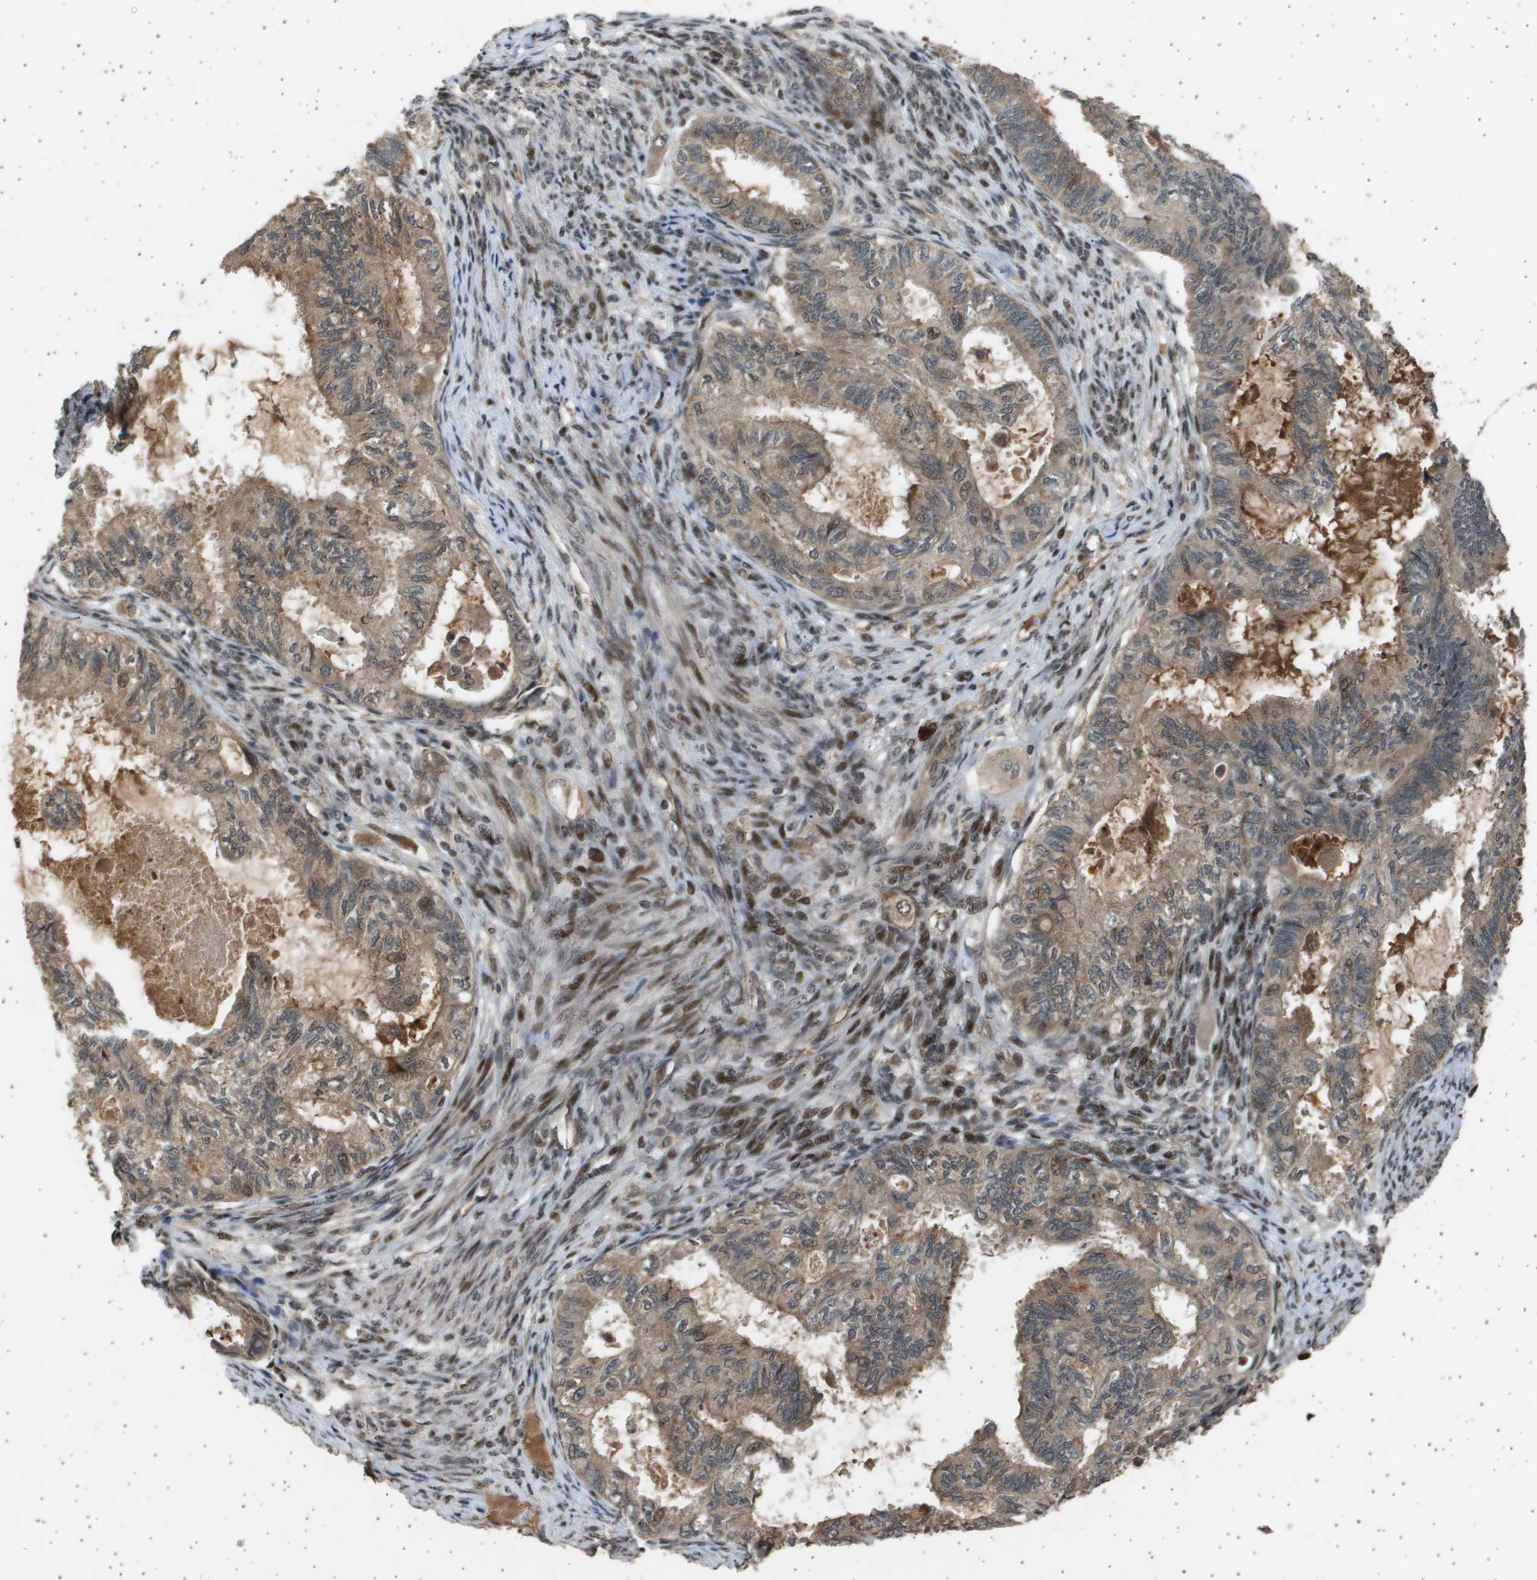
{"staining": {"intensity": "moderate", "quantity": ">75%", "location": "cytoplasmic/membranous,nuclear"}, "tissue": "cervical cancer", "cell_type": "Tumor cells", "image_type": "cancer", "snomed": [{"axis": "morphology", "description": "Normal tissue, NOS"}, {"axis": "morphology", "description": "Adenocarcinoma, NOS"}, {"axis": "topography", "description": "Cervix"}, {"axis": "topography", "description": "Endometrium"}], "caption": "Immunohistochemical staining of human cervical adenocarcinoma reveals moderate cytoplasmic/membranous and nuclear protein staining in approximately >75% of tumor cells.", "gene": "TNRC6A", "patient": {"sex": "female", "age": 86}}